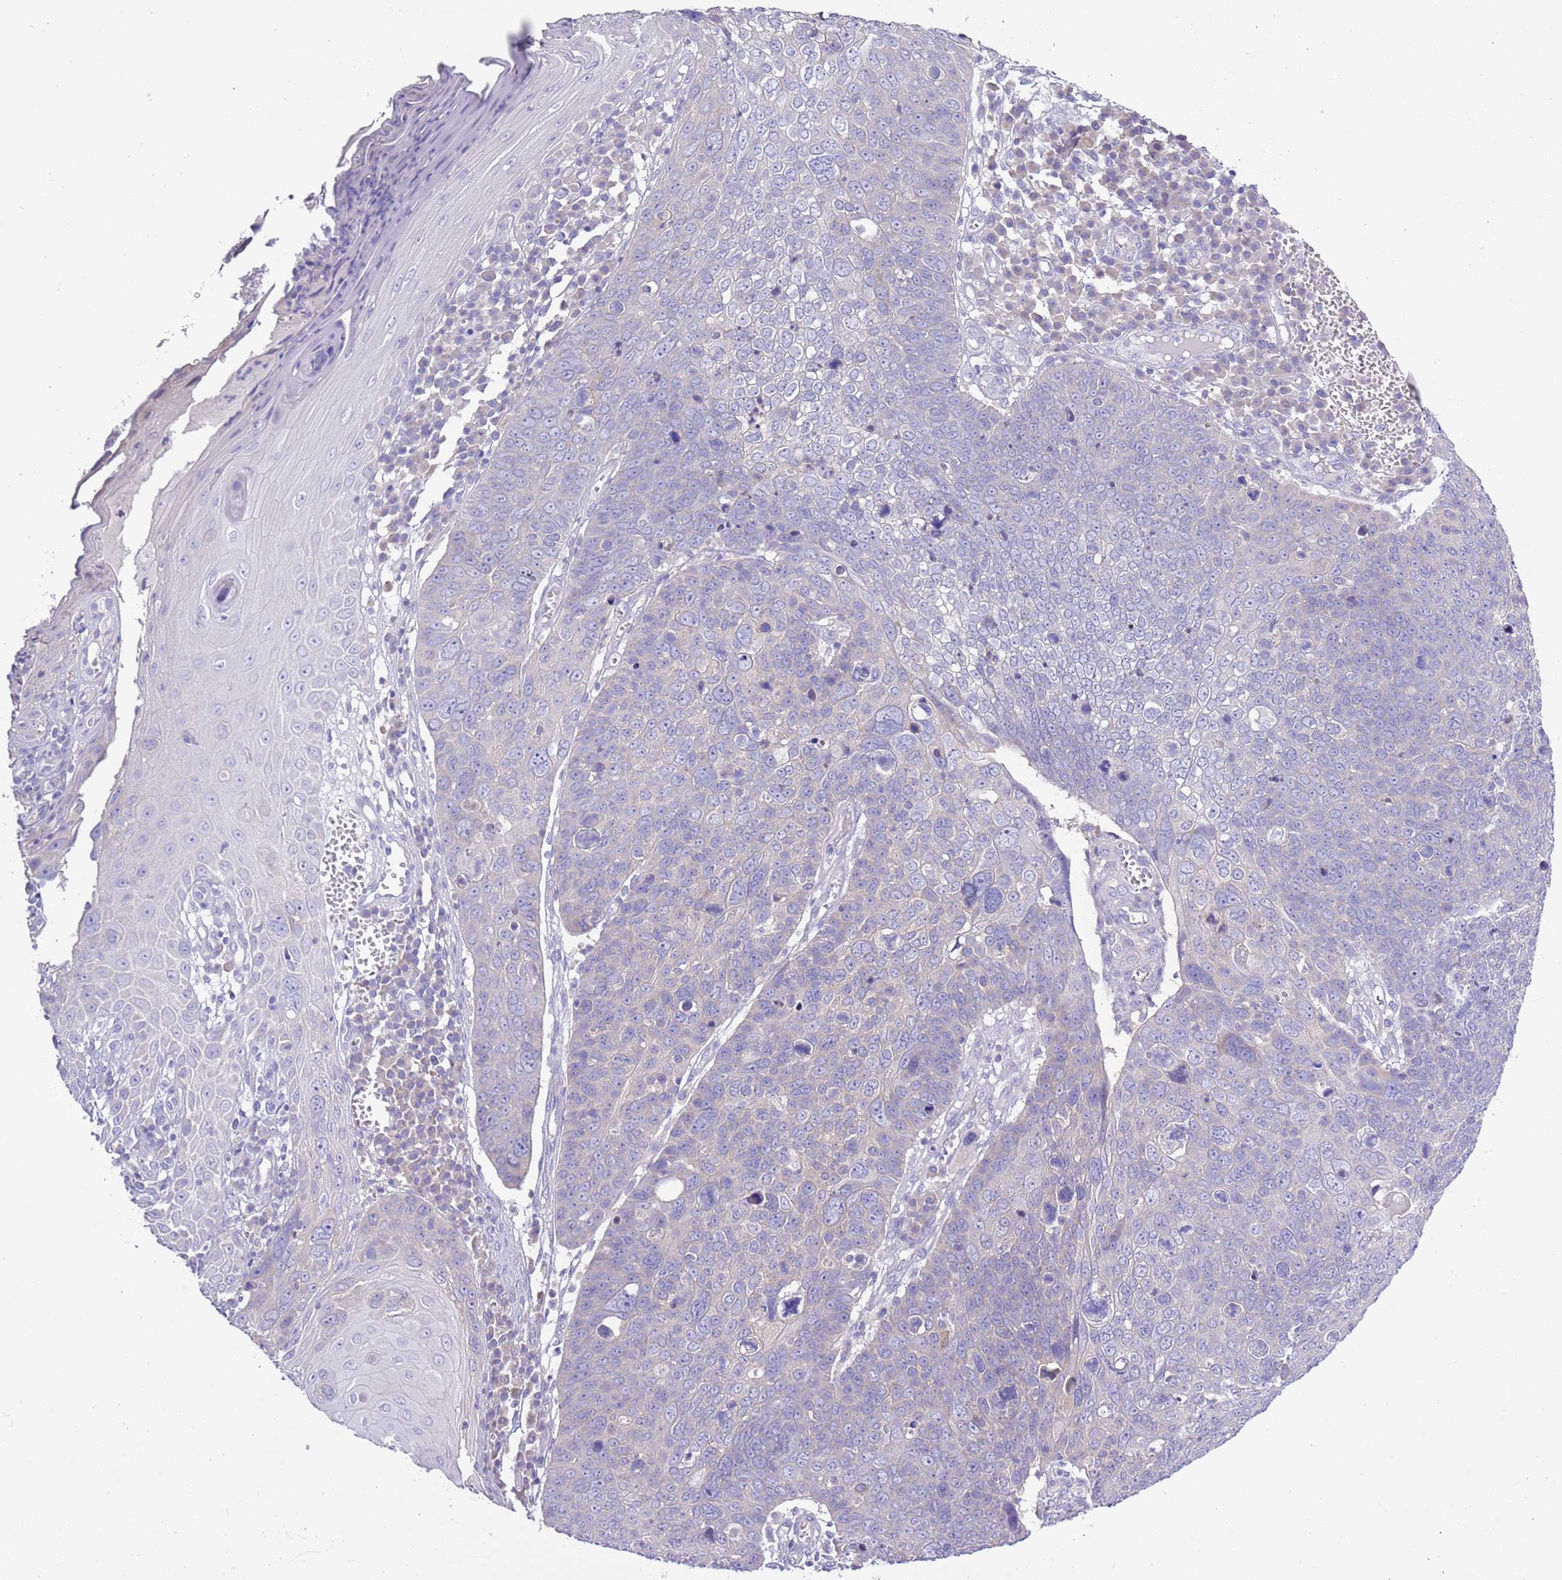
{"staining": {"intensity": "negative", "quantity": "none", "location": "none"}, "tissue": "skin cancer", "cell_type": "Tumor cells", "image_type": "cancer", "snomed": [{"axis": "morphology", "description": "Squamous cell carcinoma, NOS"}, {"axis": "topography", "description": "Skin"}], "caption": "Tumor cells are negative for brown protein staining in skin cancer.", "gene": "STIP1", "patient": {"sex": "male", "age": 71}}